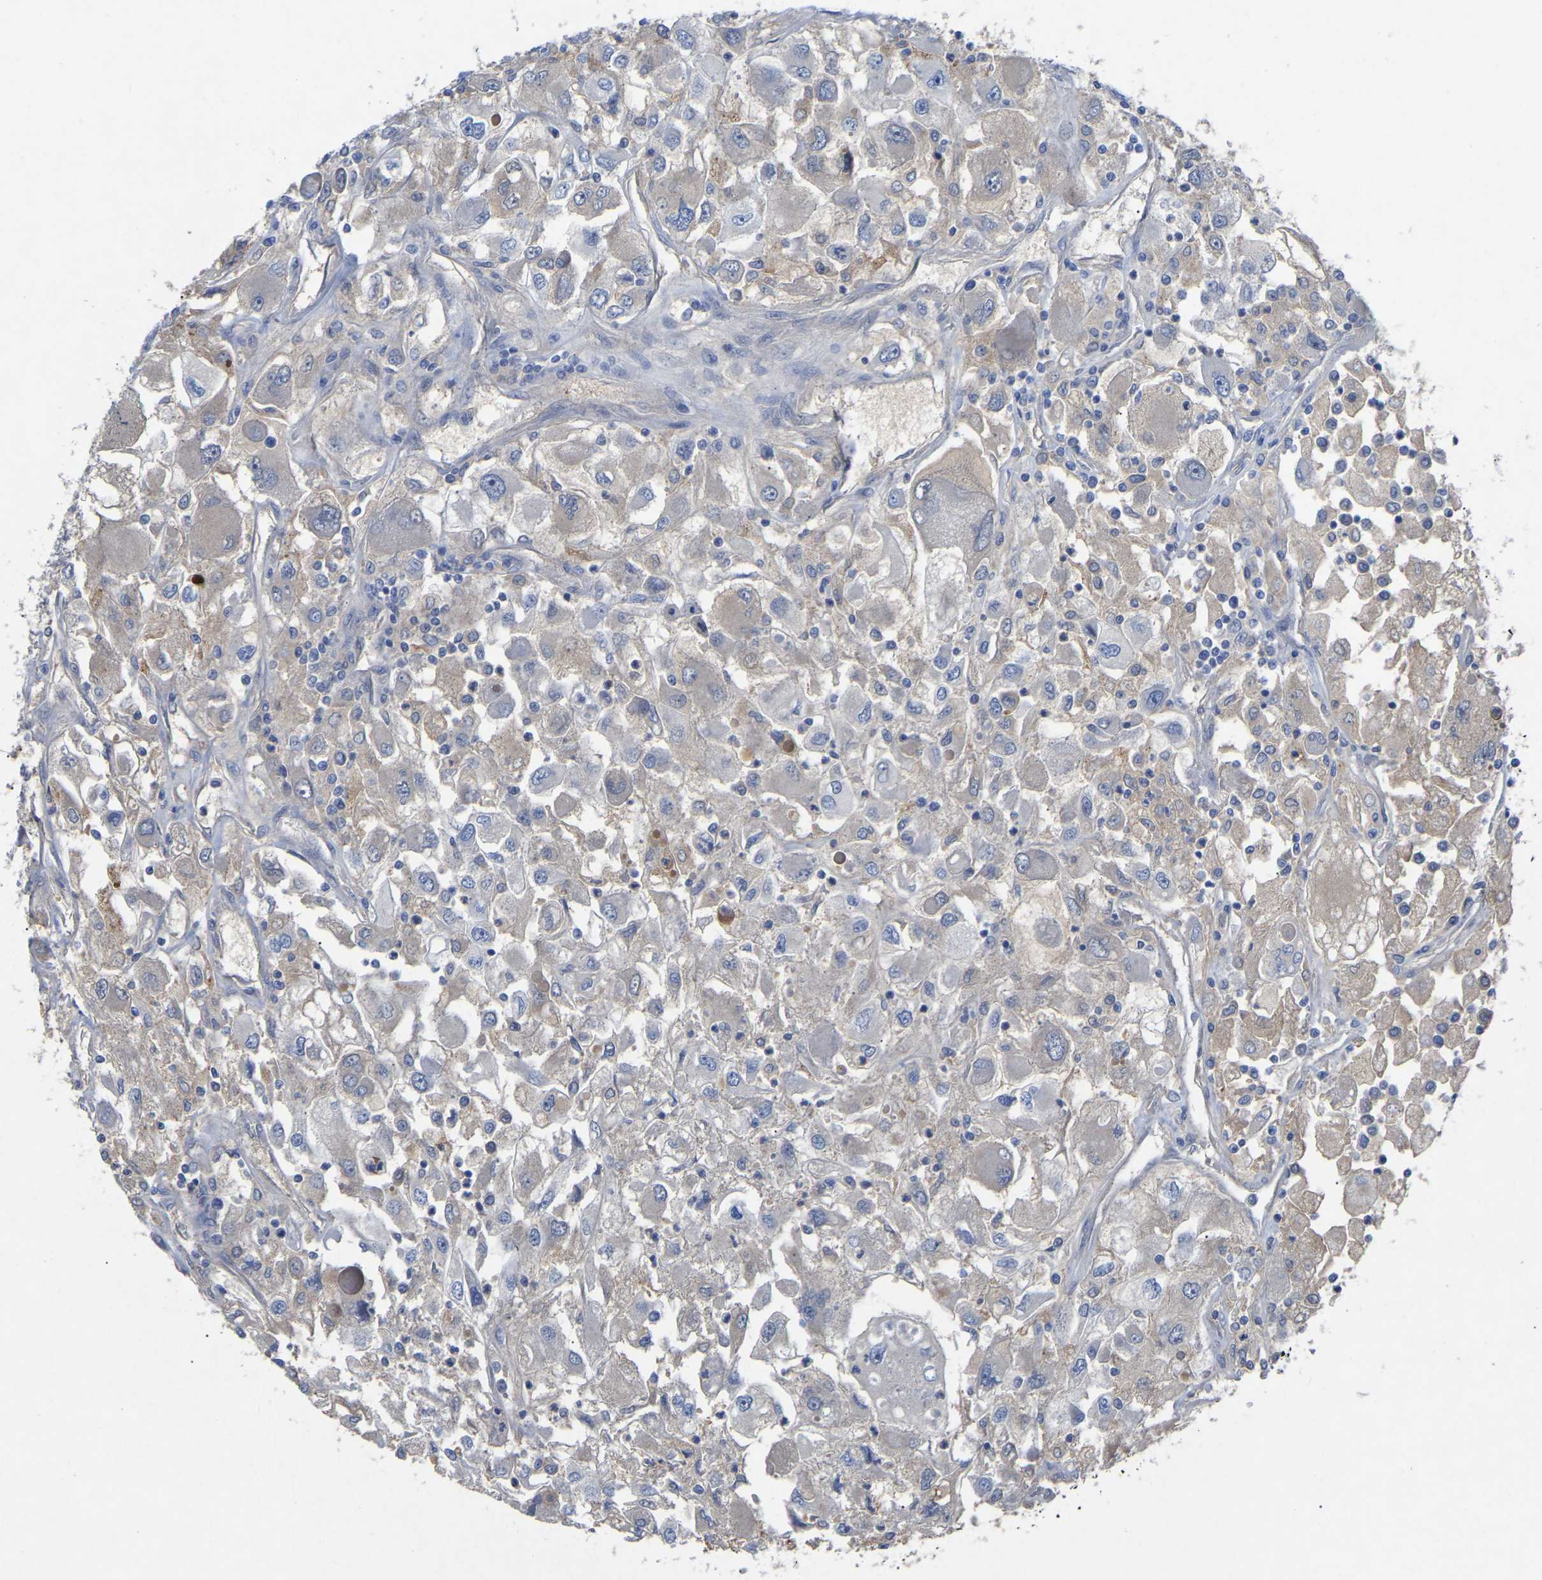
{"staining": {"intensity": "weak", "quantity": "25%-75%", "location": "cytoplasmic/membranous"}, "tissue": "renal cancer", "cell_type": "Tumor cells", "image_type": "cancer", "snomed": [{"axis": "morphology", "description": "Adenocarcinoma, NOS"}, {"axis": "topography", "description": "Kidney"}], "caption": "Renal cancer tissue shows weak cytoplasmic/membranous expression in approximately 25%-75% of tumor cells", "gene": "SMPD2", "patient": {"sex": "female", "age": 52}}